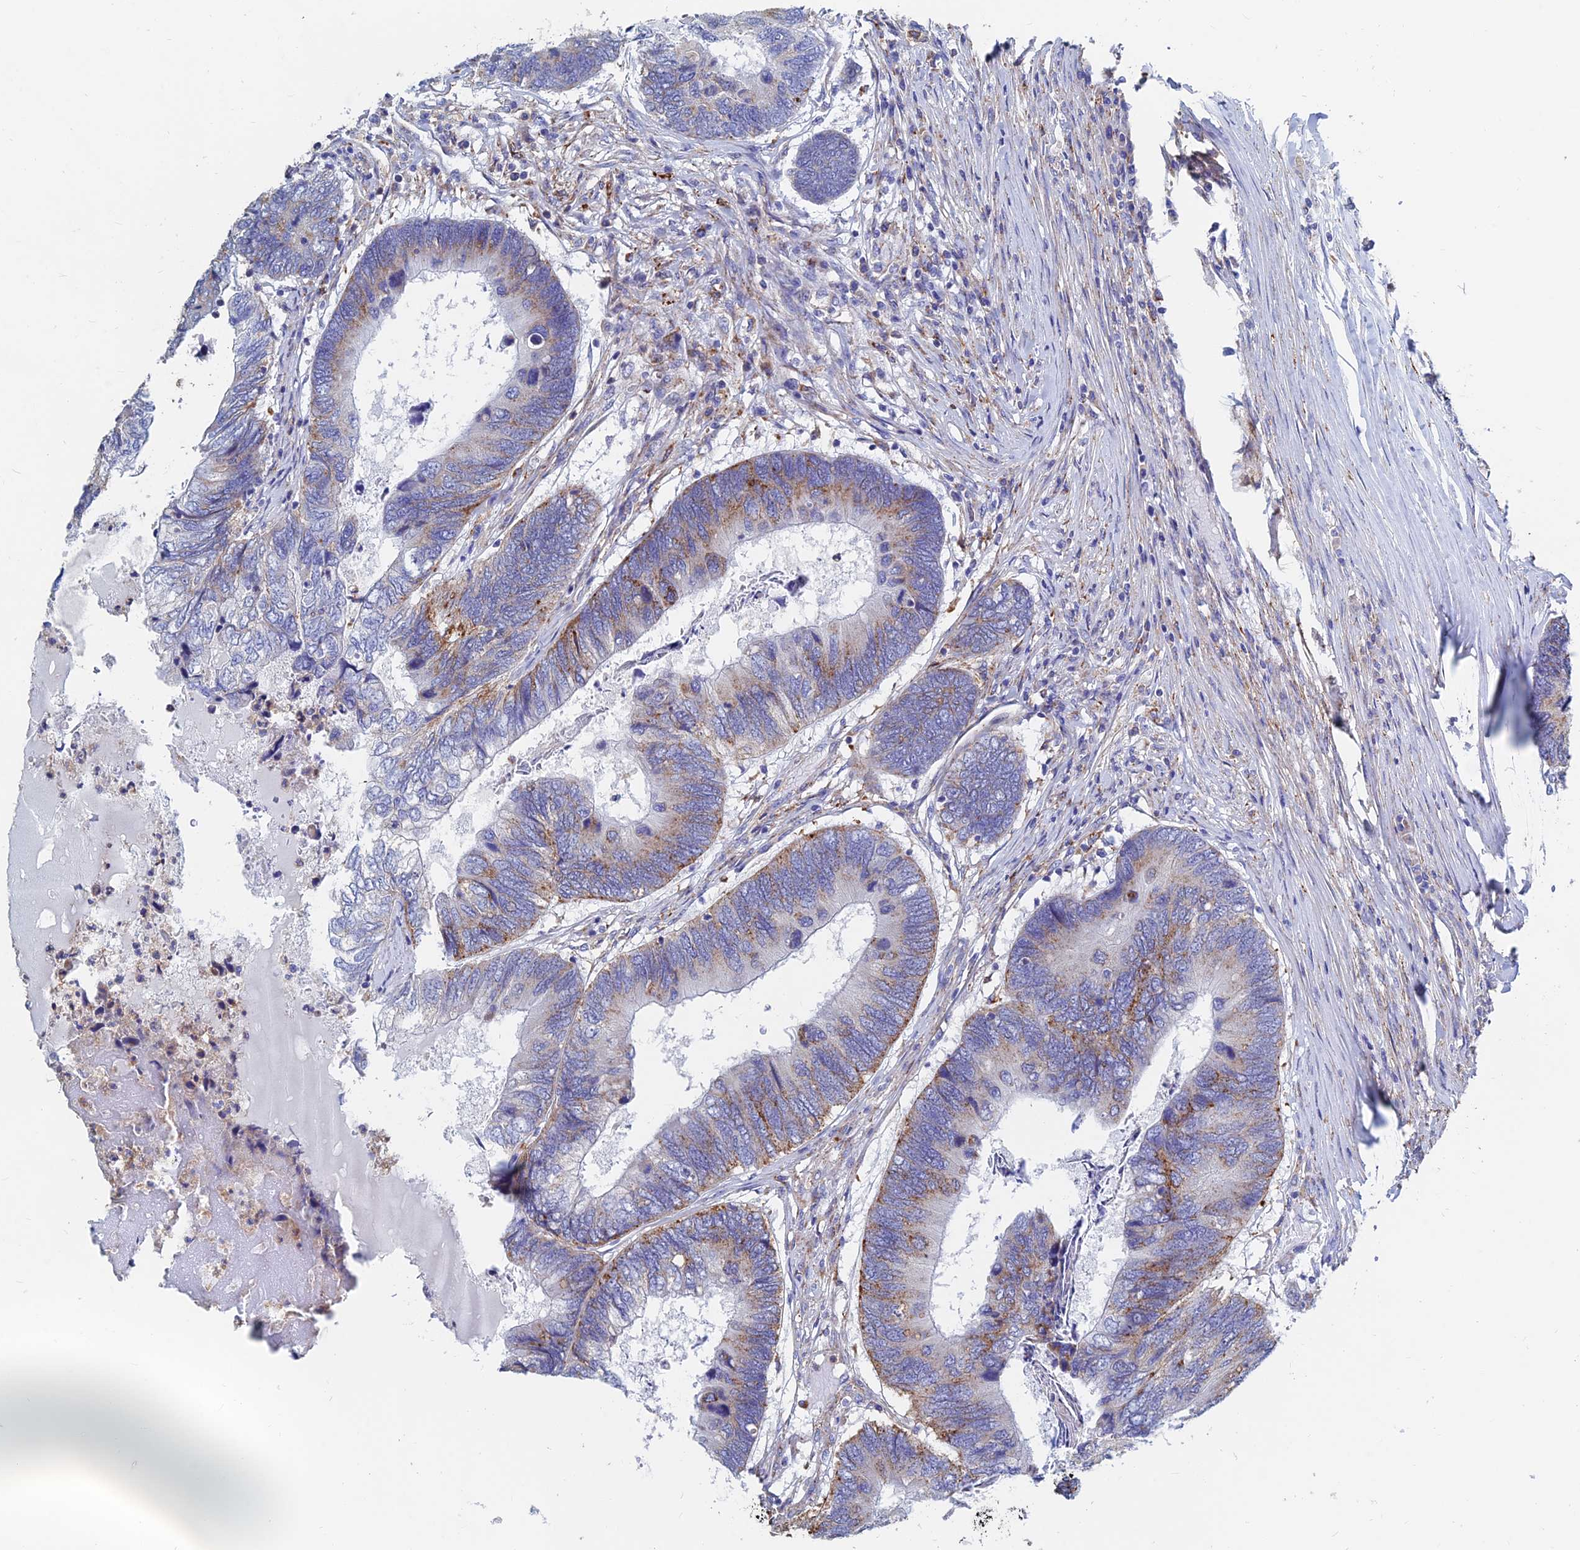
{"staining": {"intensity": "moderate", "quantity": ">75%", "location": "cytoplasmic/membranous"}, "tissue": "colorectal cancer", "cell_type": "Tumor cells", "image_type": "cancer", "snomed": [{"axis": "morphology", "description": "Adenocarcinoma, NOS"}, {"axis": "topography", "description": "Colon"}], "caption": "Approximately >75% of tumor cells in colorectal cancer demonstrate moderate cytoplasmic/membranous protein expression as visualized by brown immunohistochemical staining.", "gene": "SPNS1", "patient": {"sex": "female", "age": 67}}